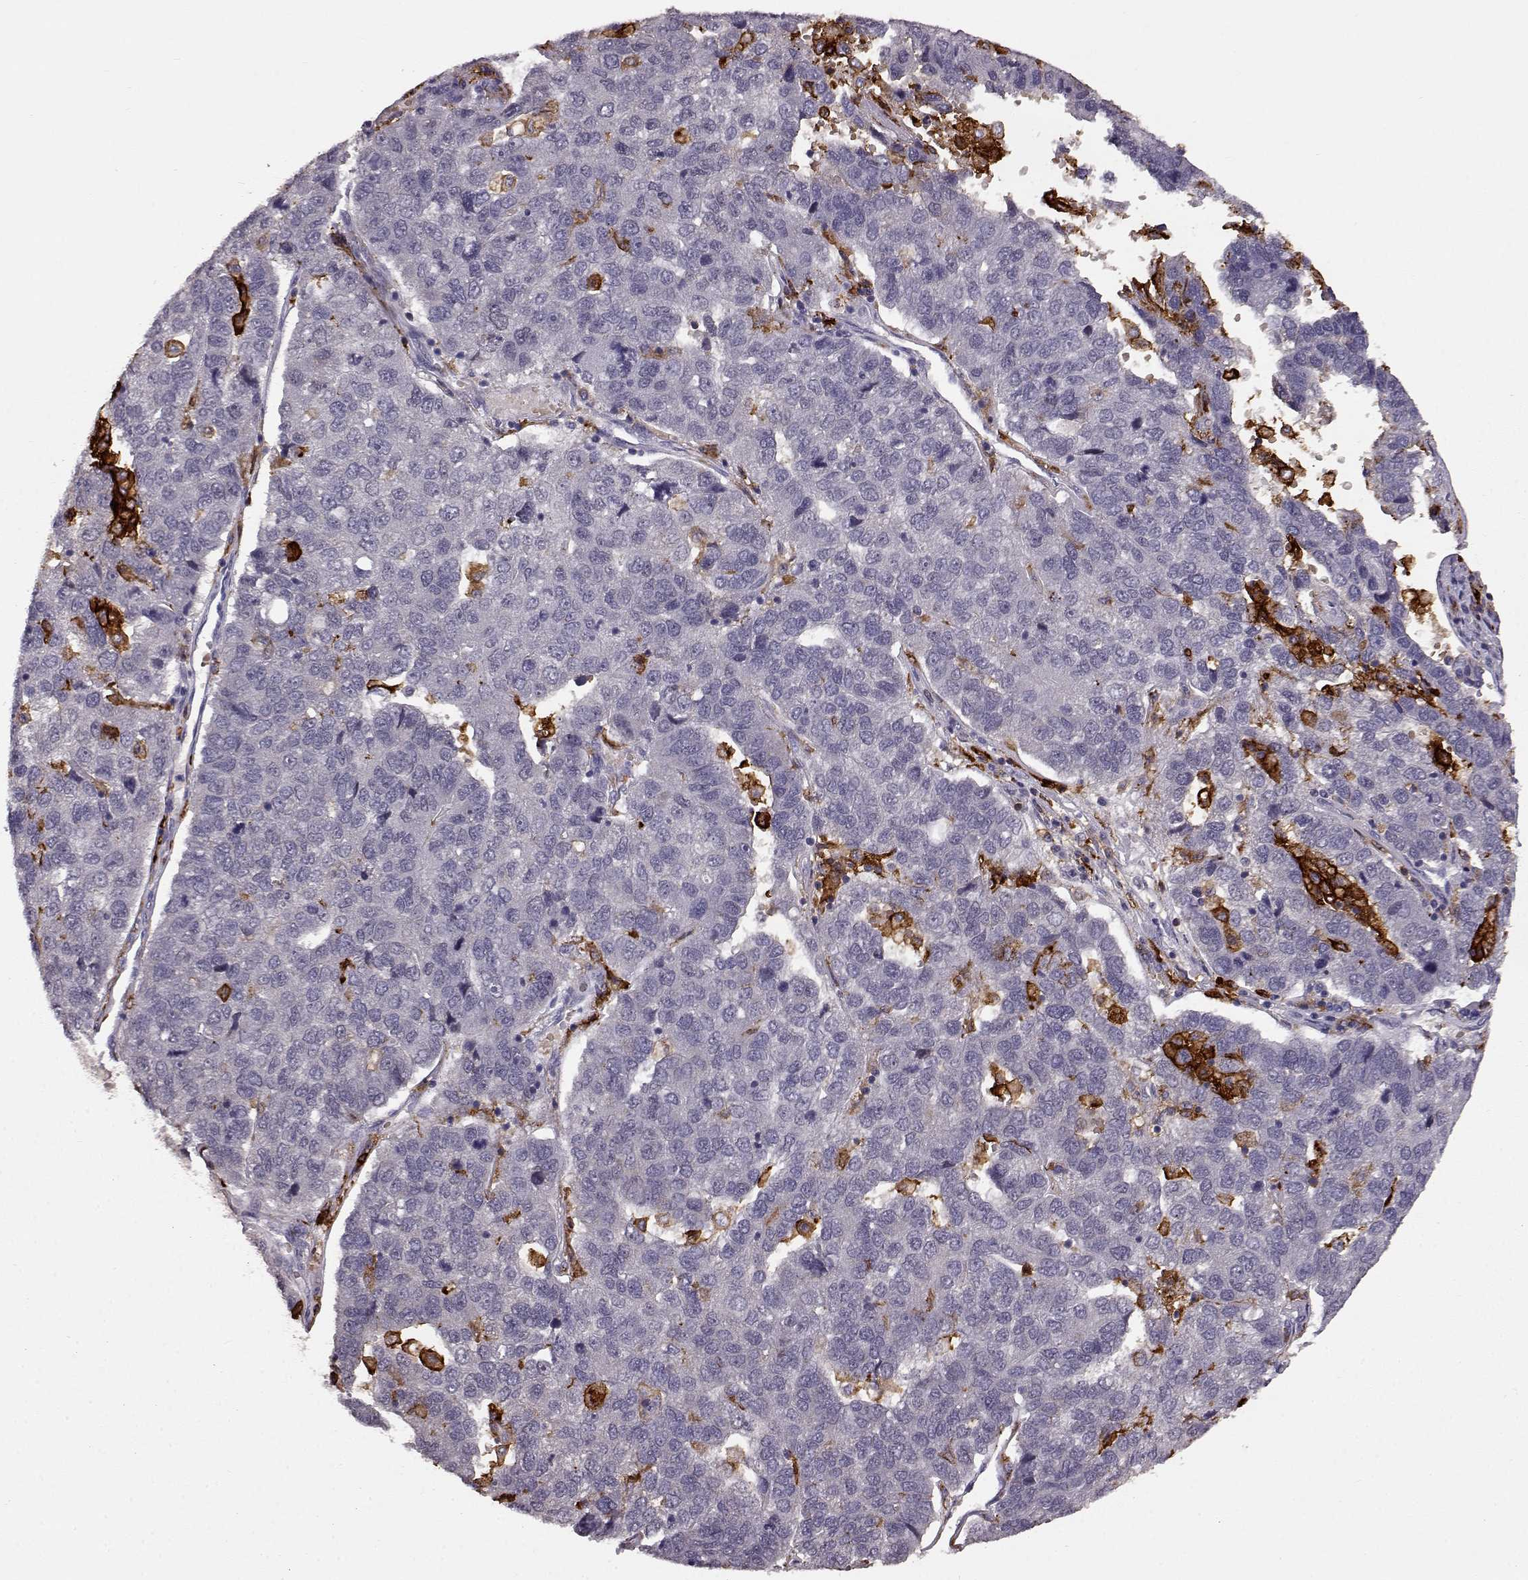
{"staining": {"intensity": "negative", "quantity": "none", "location": "none"}, "tissue": "pancreatic cancer", "cell_type": "Tumor cells", "image_type": "cancer", "snomed": [{"axis": "morphology", "description": "Adenocarcinoma, NOS"}, {"axis": "topography", "description": "Pancreas"}], "caption": "Adenocarcinoma (pancreatic) was stained to show a protein in brown. There is no significant positivity in tumor cells.", "gene": "CCNF", "patient": {"sex": "female", "age": 61}}